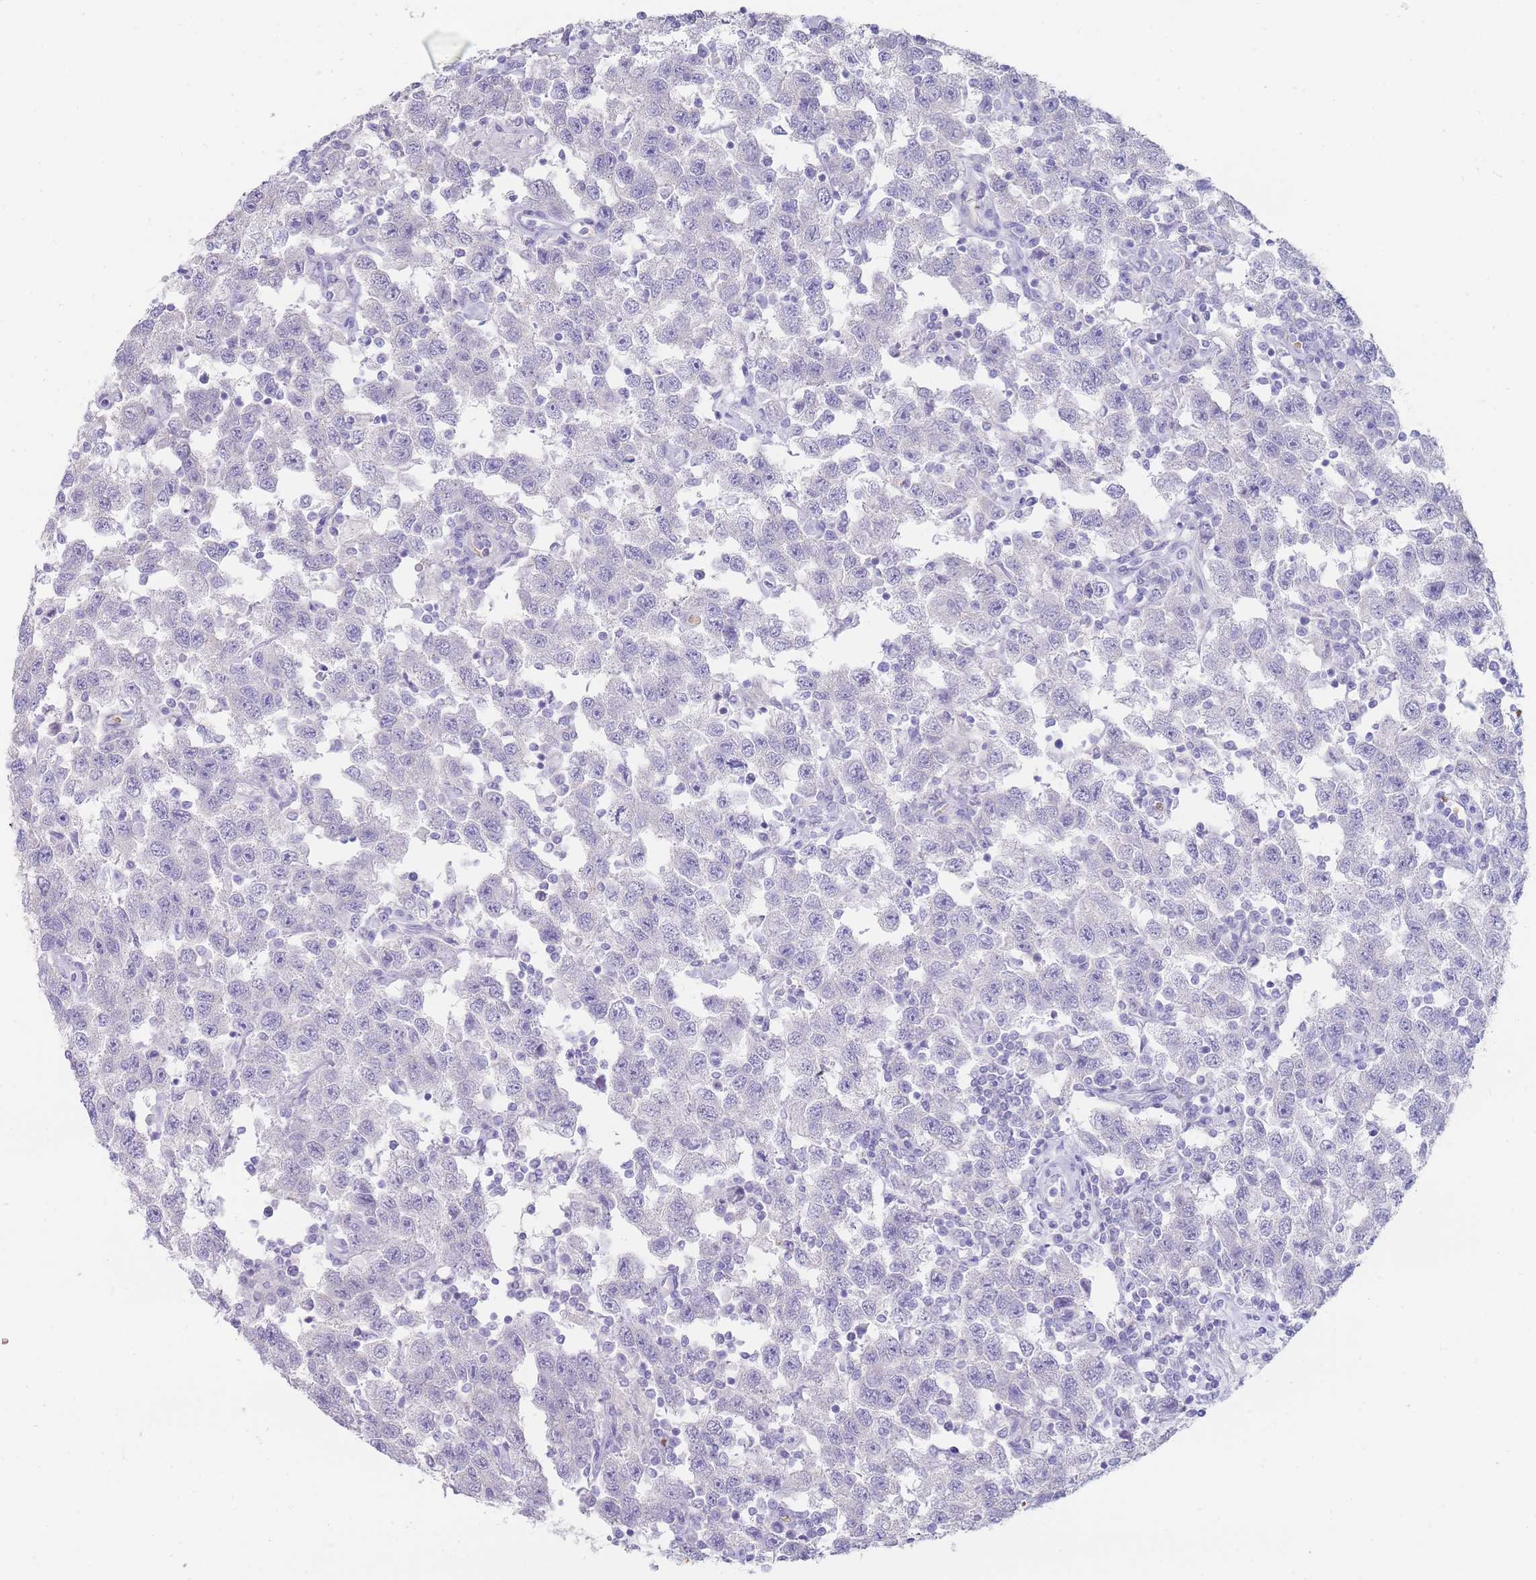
{"staining": {"intensity": "negative", "quantity": "none", "location": "none"}, "tissue": "testis cancer", "cell_type": "Tumor cells", "image_type": "cancer", "snomed": [{"axis": "morphology", "description": "Seminoma, NOS"}, {"axis": "topography", "description": "Testis"}], "caption": "IHC image of neoplastic tissue: human testis cancer stained with DAB displays no significant protein staining in tumor cells.", "gene": "HBG2", "patient": {"sex": "male", "age": 41}}